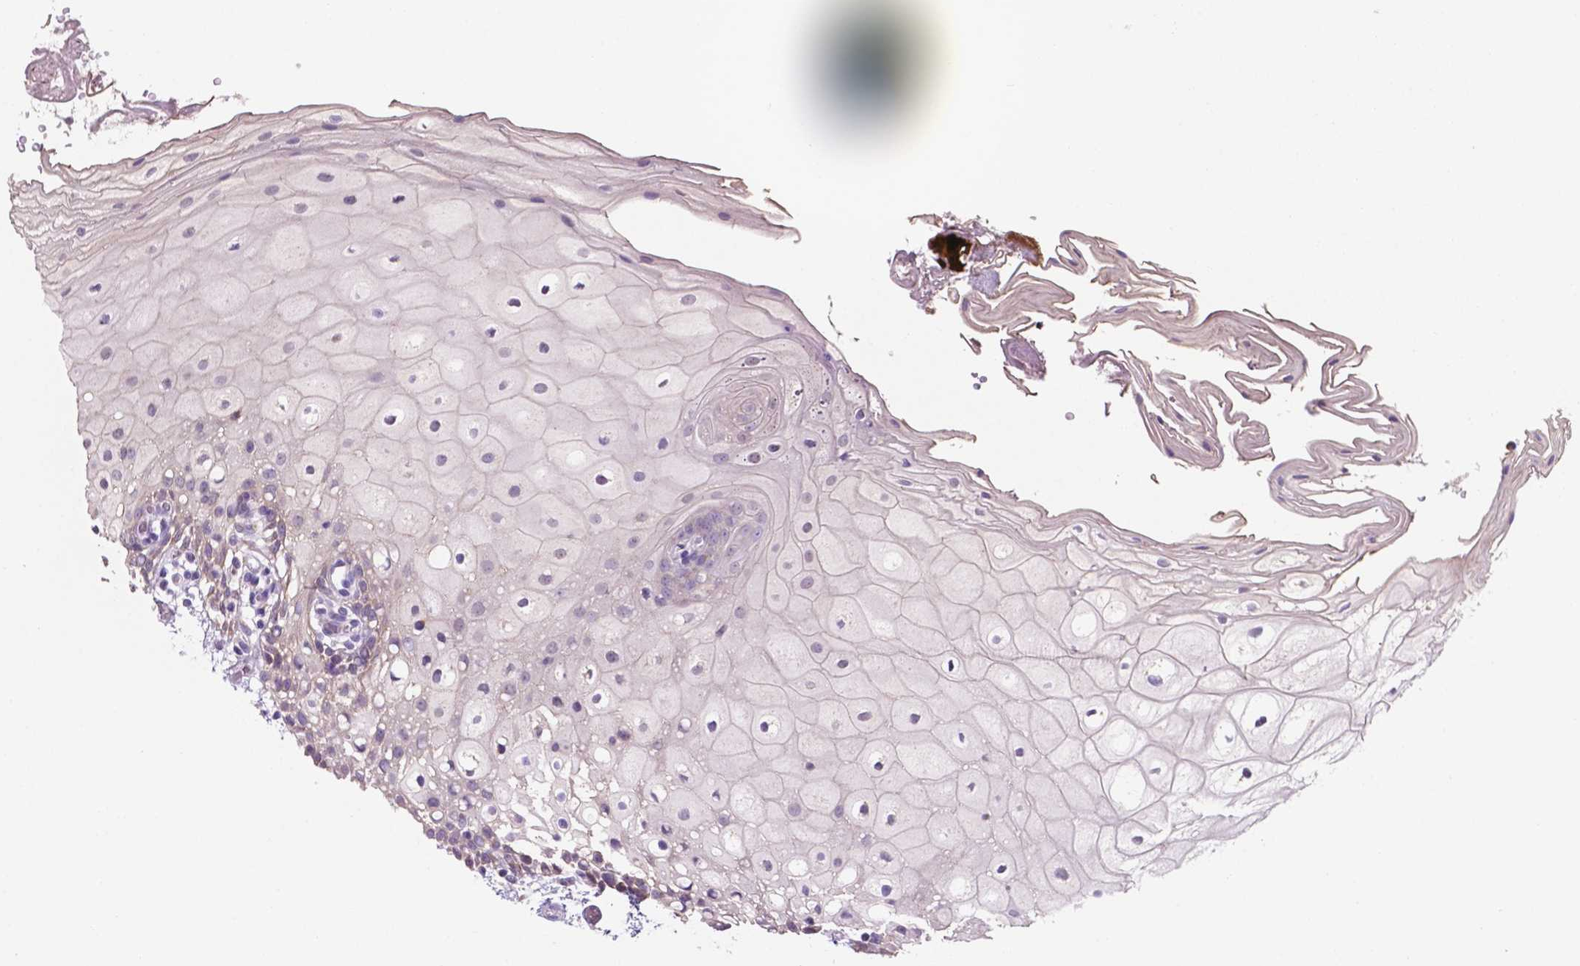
{"staining": {"intensity": "negative", "quantity": "none", "location": "none"}, "tissue": "oral mucosa", "cell_type": "Squamous epithelial cells", "image_type": "normal", "snomed": [{"axis": "morphology", "description": "Normal tissue, NOS"}, {"axis": "morphology", "description": "Squamous cell carcinoma, NOS"}, {"axis": "topography", "description": "Oral tissue"}, {"axis": "topography", "description": "Head-Neck"}], "caption": "Immunohistochemistry (IHC) of benign human oral mucosa displays no staining in squamous epithelial cells.", "gene": "MKRN2OS", "patient": {"sex": "male", "age": 69}}